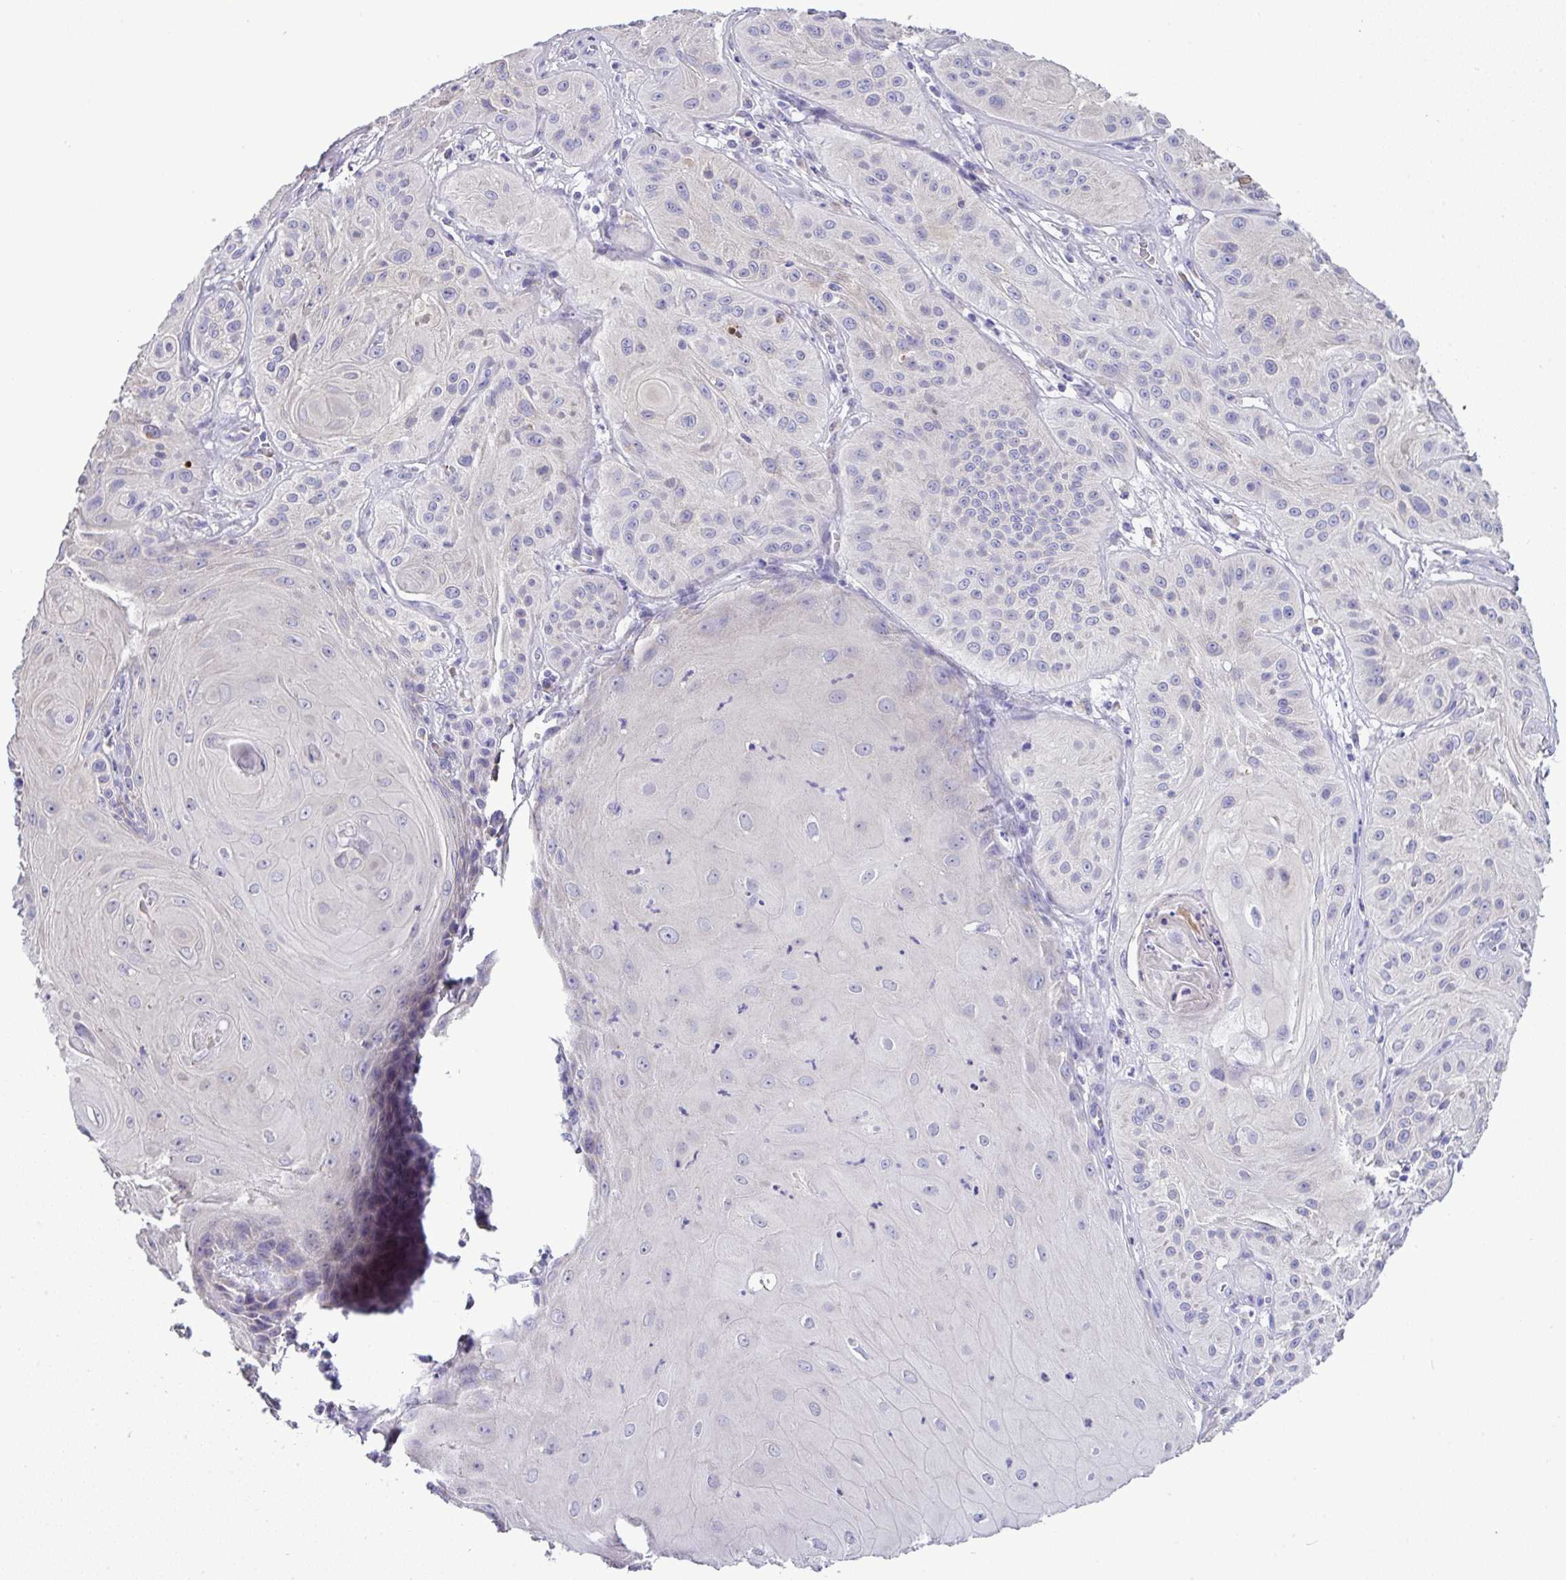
{"staining": {"intensity": "negative", "quantity": "none", "location": "none"}, "tissue": "skin cancer", "cell_type": "Tumor cells", "image_type": "cancer", "snomed": [{"axis": "morphology", "description": "Squamous cell carcinoma, NOS"}, {"axis": "topography", "description": "Skin"}], "caption": "Immunohistochemistry of human skin cancer exhibits no expression in tumor cells.", "gene": "ST8SIA2", "patient": {"sex": "male", "age": 85}}